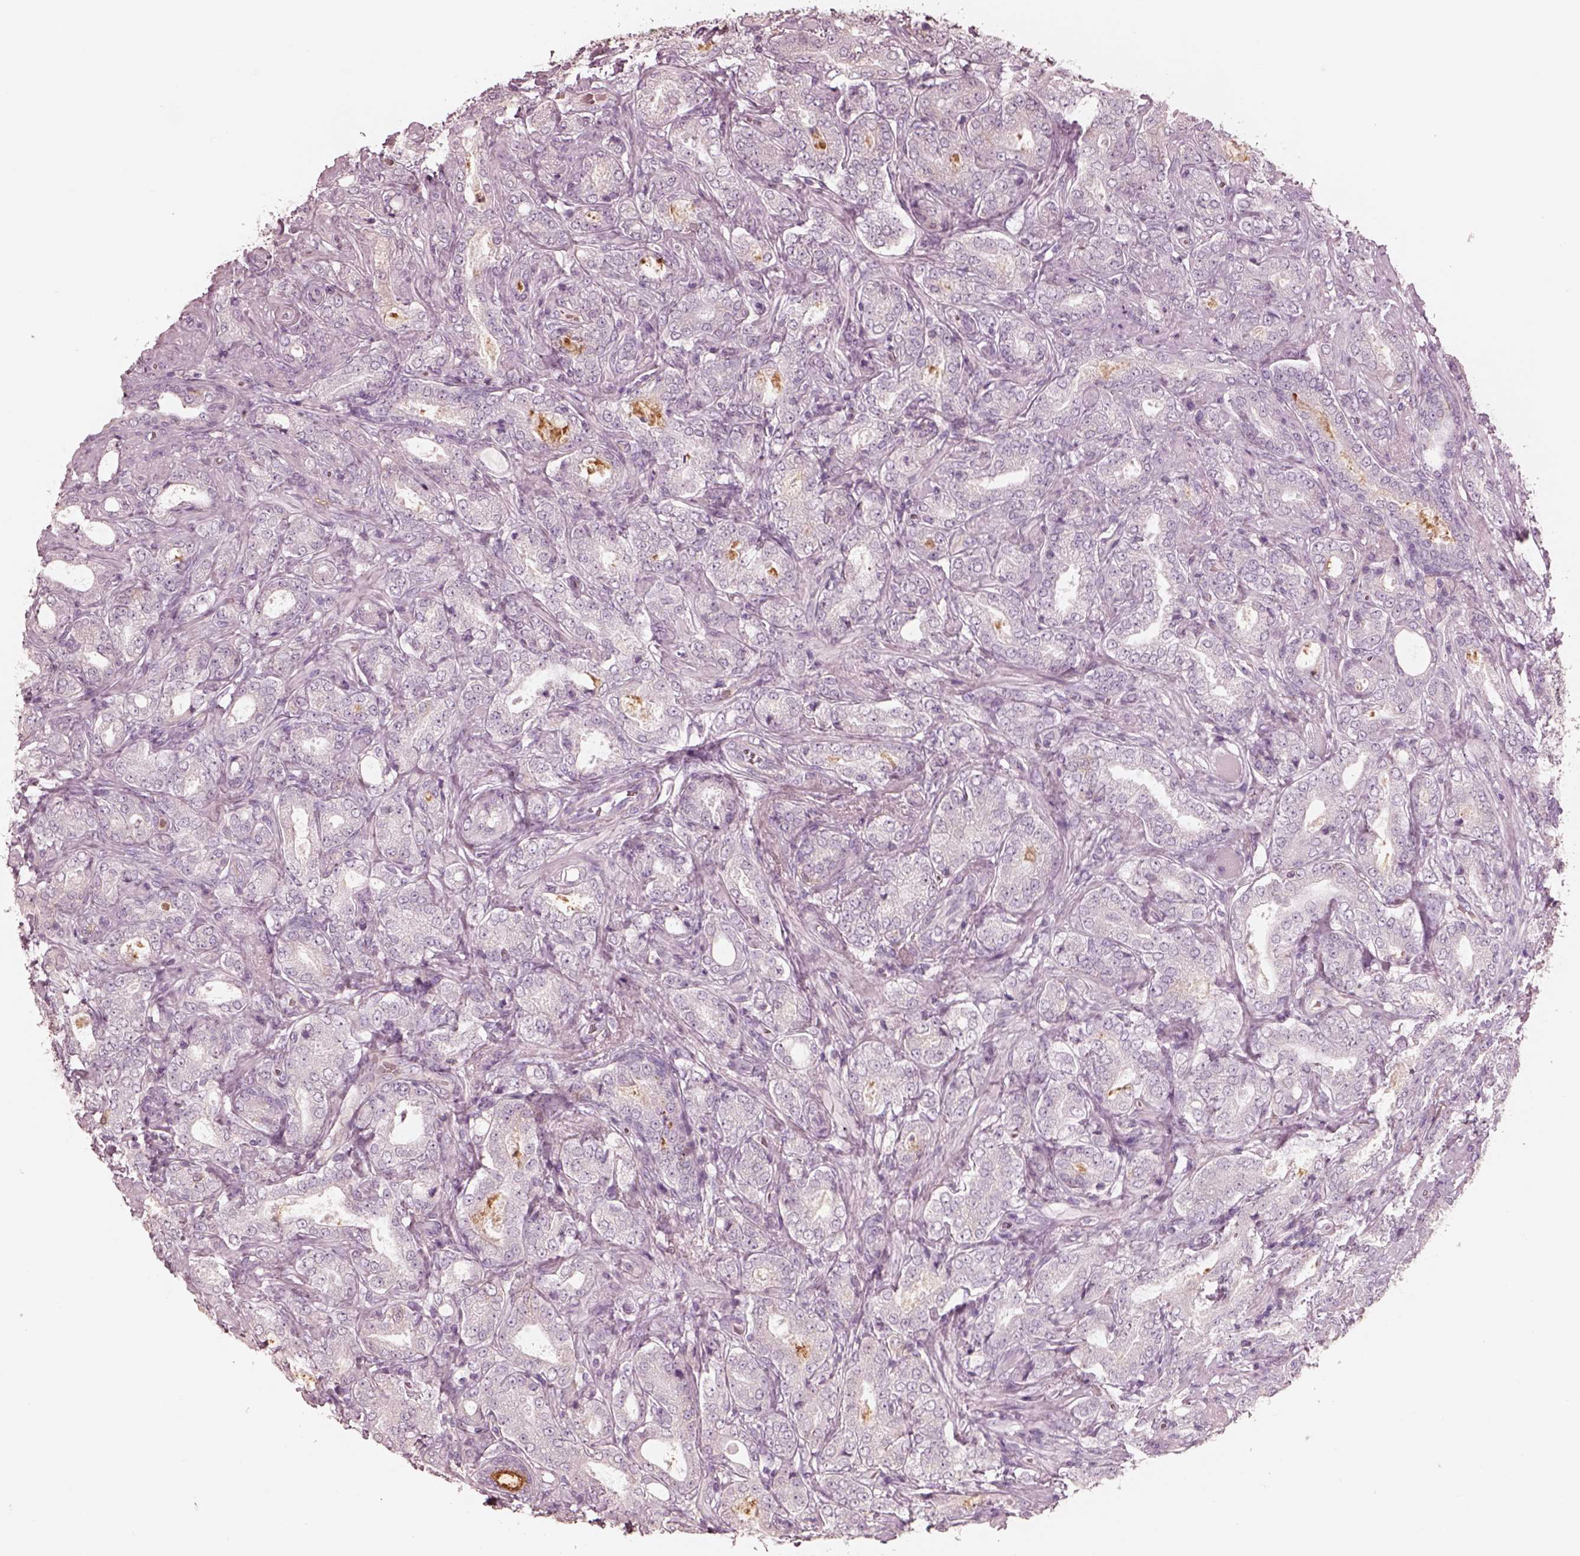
{"staining": {"intensity": "negative", "quantity": "none", "location": "none"}, "tissue": "prostate cancer", "cell_type": "Tumor cells", "image_type": "cancer", "snomed": [{"axis": "morphology", "description": "Adenocarcinoma, NOS"}, {"axis": "topography", "description": "Prostate"}], "caption": "Micrograph shows no protein staining in tumor cells of prostate cancer (adenocarcinoma) tissue.", "gene": "GPRIN1", "patient": {"sex": "male", "age": 64}}